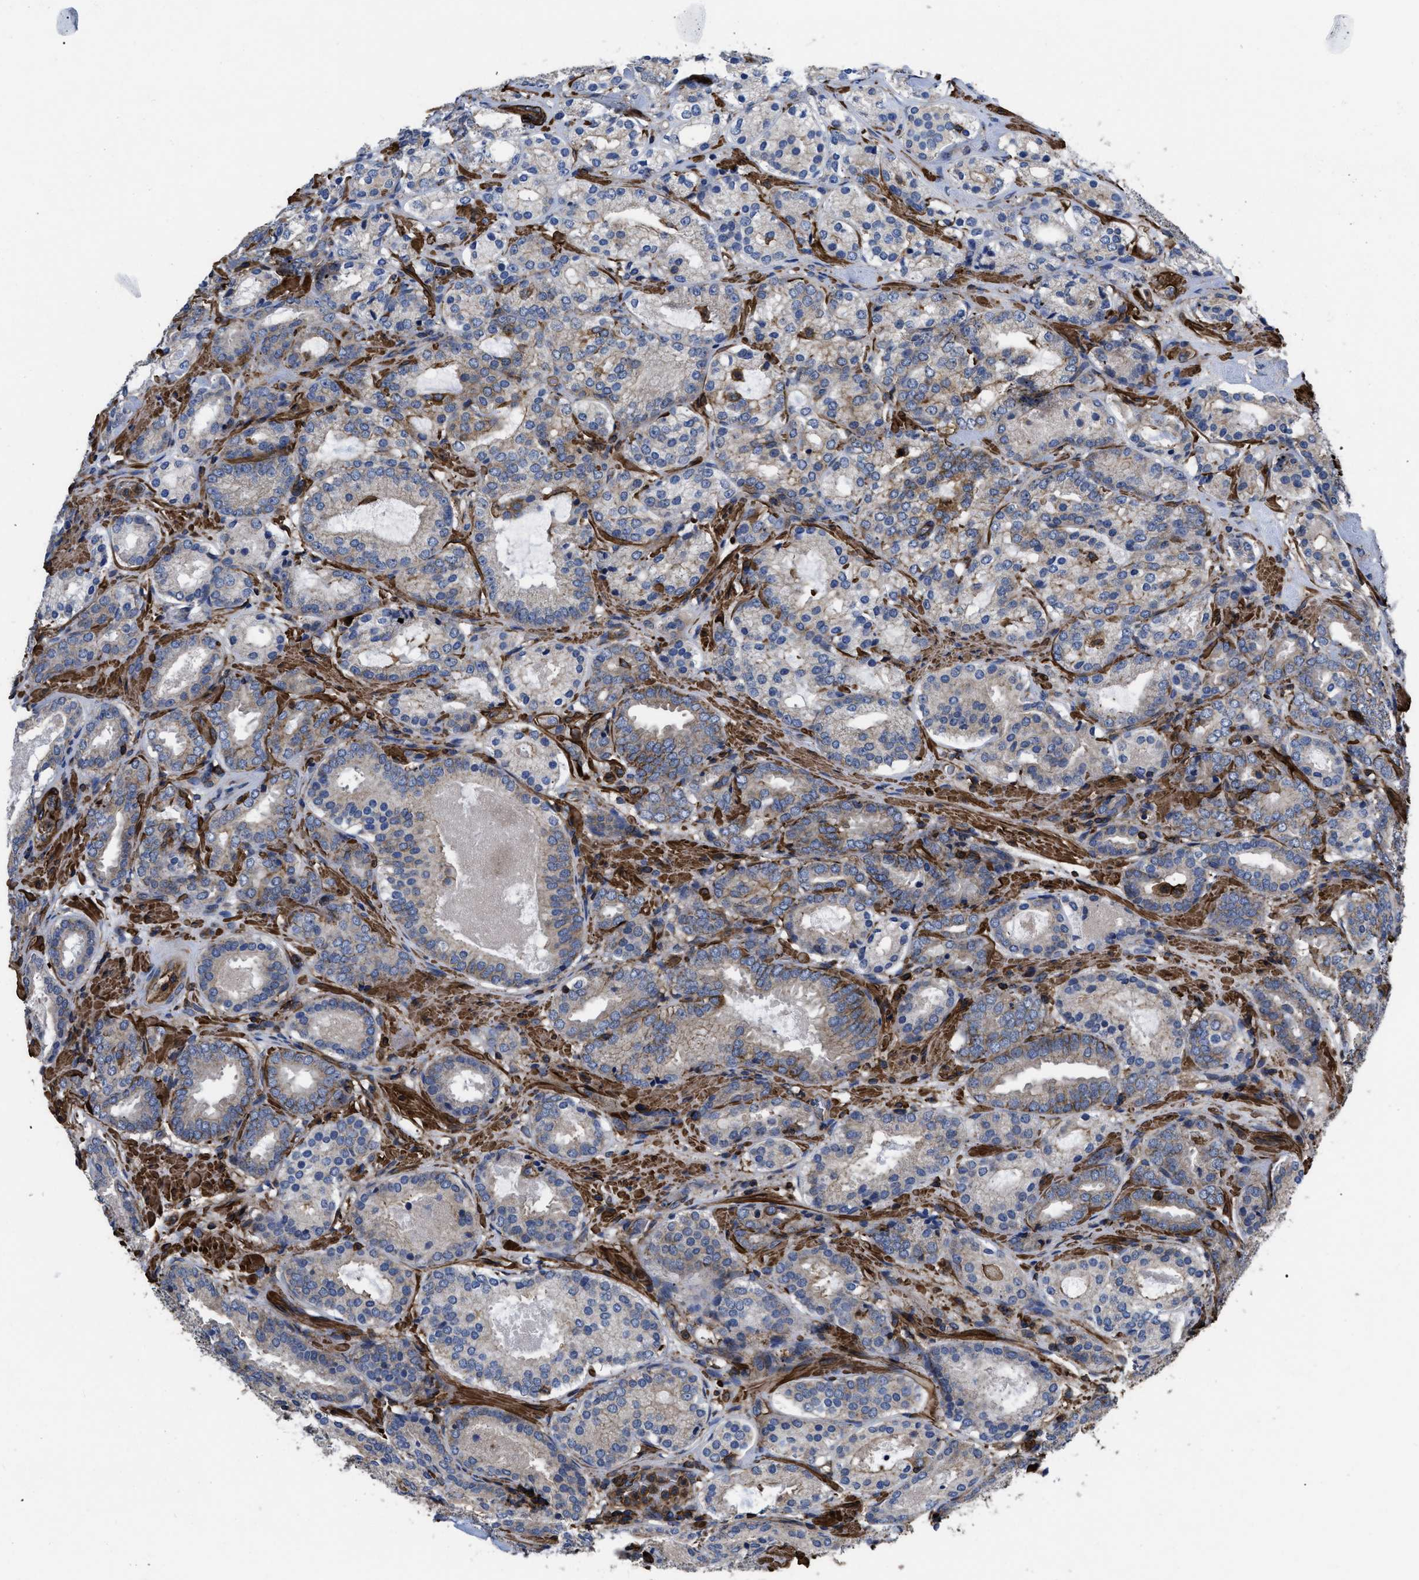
{"staining": {"intensity": "weak", "quantity": "25%-75%", "location": "cytoplasmic/membranous"}, "tissue": "prostate cancer", "cell_type": "Tumor cells", "image_type": "cancer", "snomed": [{"axis": "morphology", "description": "Adenocarcinoma, Low grade"}, {"axis": "topography", "description": "Prostate"}], "caption": "About 25%-75% of tumor cells in human low-grade adenocarcinoma (prostate) display weak cytoplasmic/membranous protein positivity as visualized by brown immunohistochemical staining.", "gene": "SCUBE2", "patient": {"sex": "male", "age": 69}}